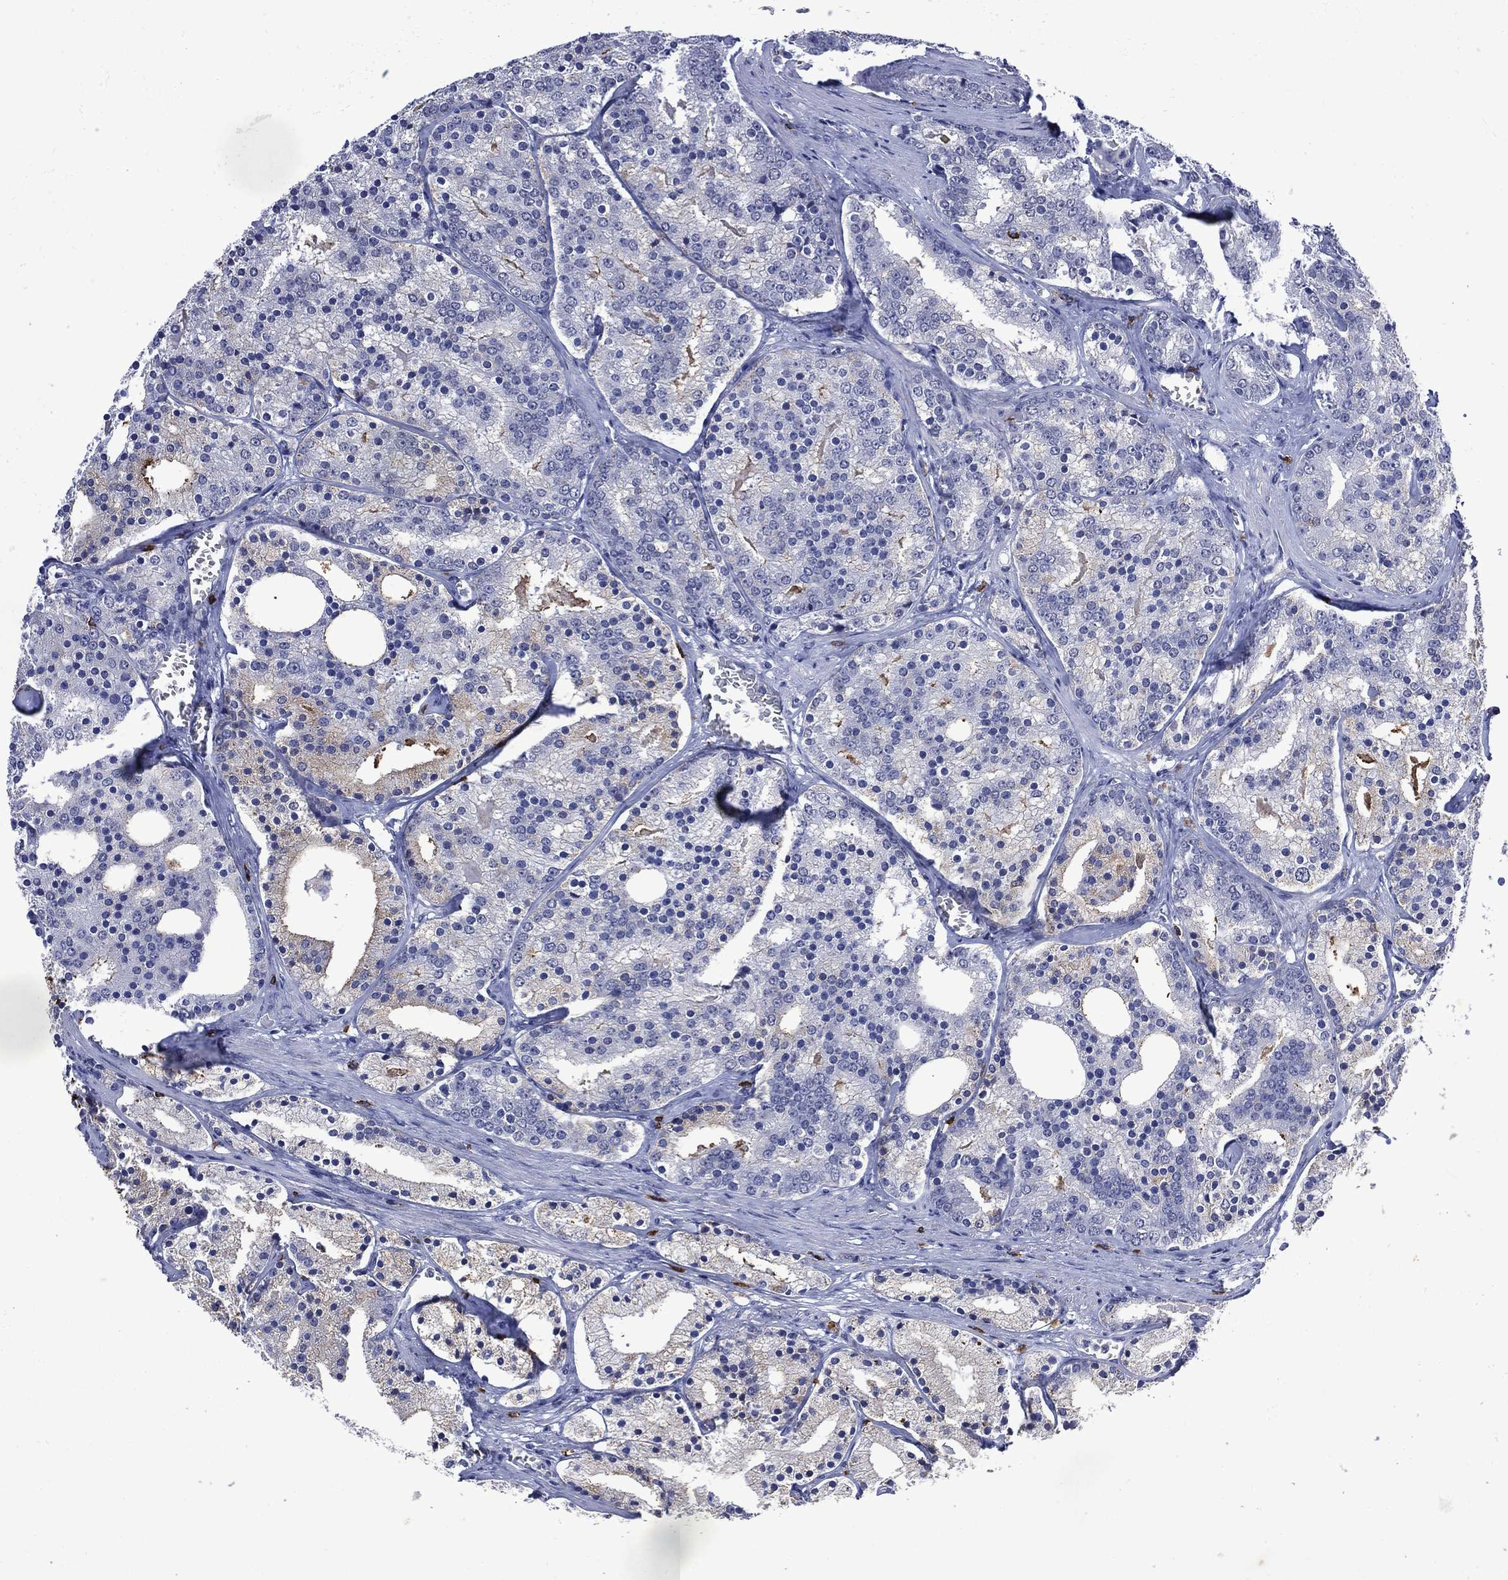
{"staining": {"intensity": "negative", "quantity": "none", "location": "none"}, "tissue": "prostate cancer", "cell_type": "Tumor cells", "image_type": "cancer", "snomed": [{"axis": "morphology", "description": "Adenocarcinoma, NOS"}, {"axis": "topography", "description": "Prostate"}], "caption": "Tumor cells show no significant staining in prostate adenocarcinoma. Nuclei are stained in blue.", "gene": "ASB10", "patient": {"sex": "male", "age": 69}}